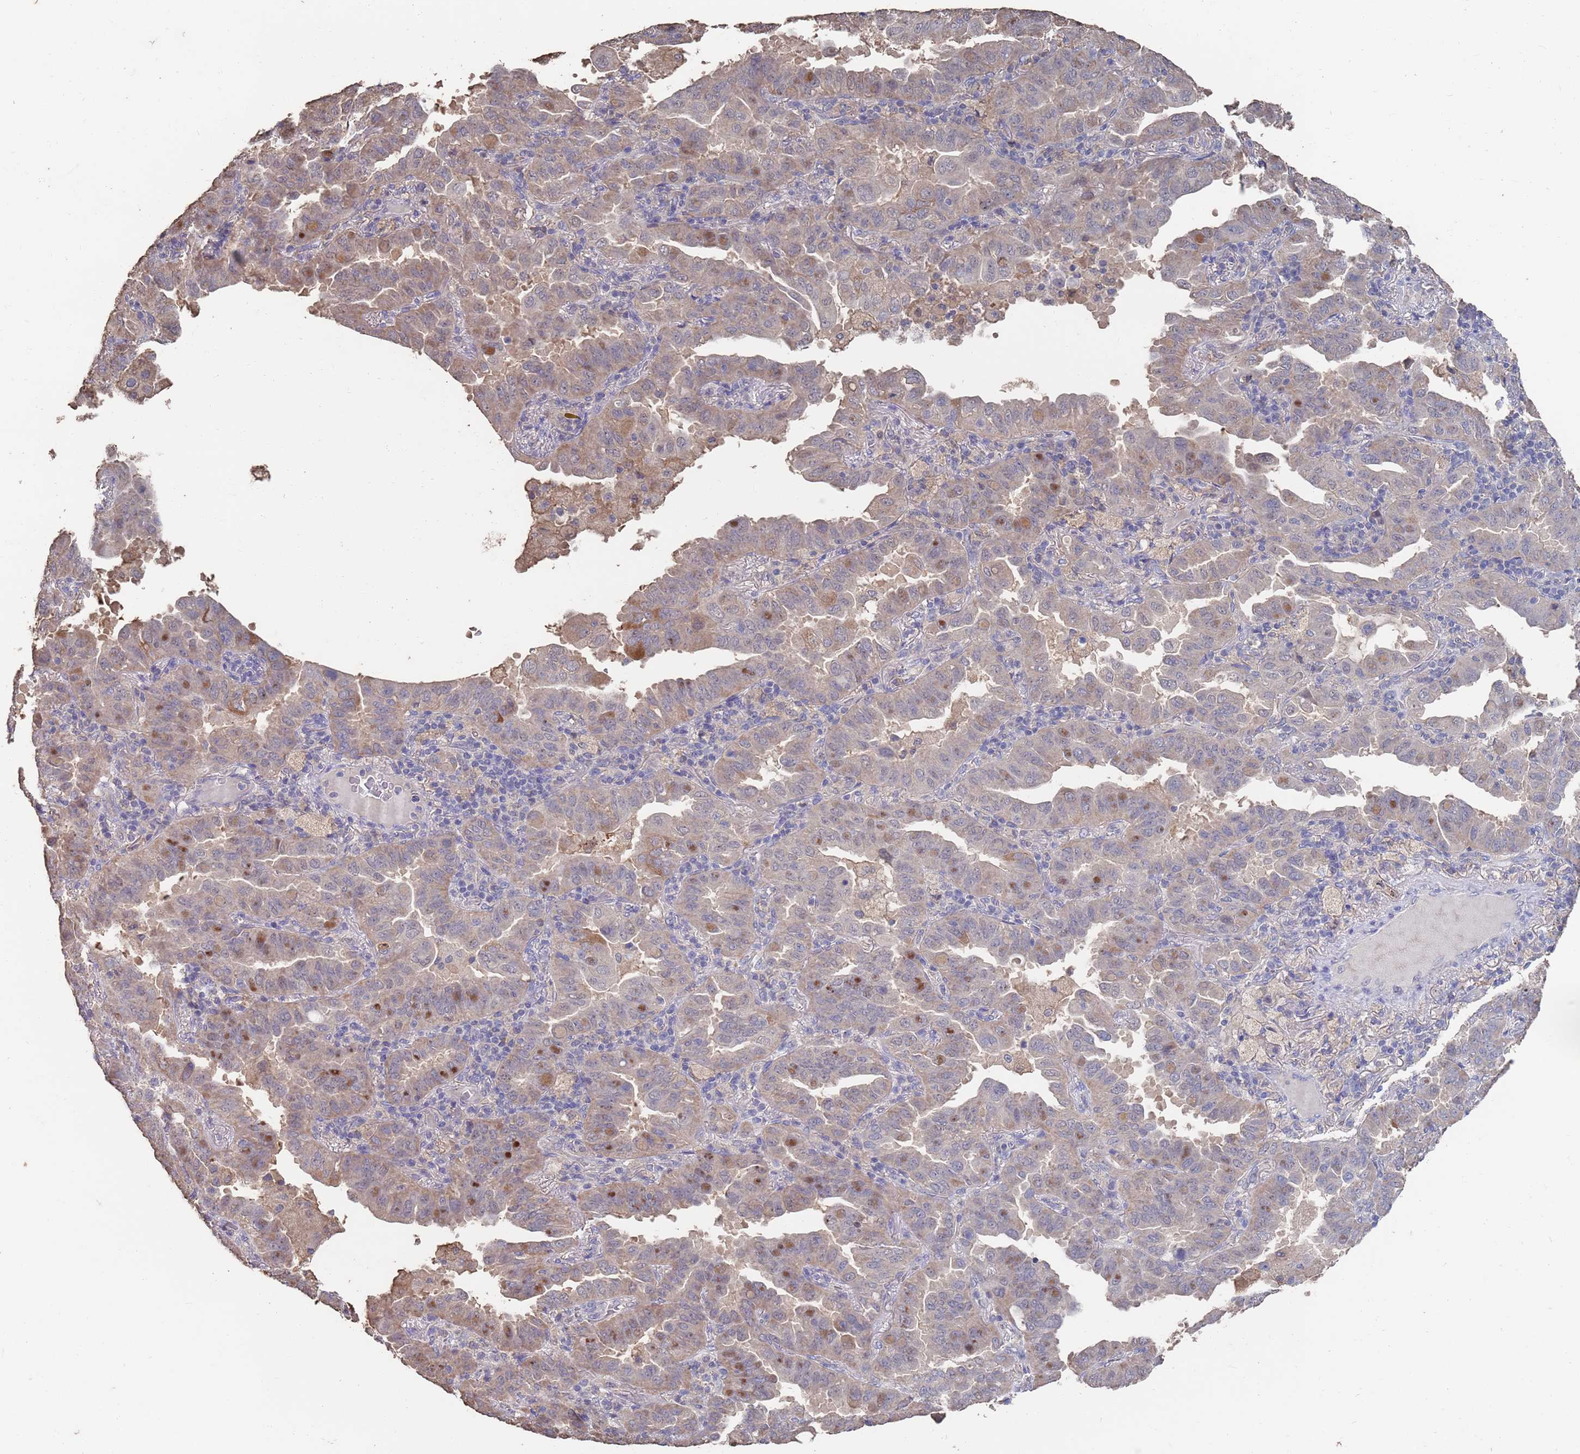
{"staining": {"intensity": "weak", "quantity": ">75%", "location": "cytoplasmic/membranous"}, "tissue": "lung cancer", "cell_type": "Tumor cells", "image_type": "cancer", "snomed": [{"axis": "morphology", "description": "Adenocarcinoma, NOS"}, {"axis": "topography", "description": "Lung"}], "caption": "About >75% of tumor cells in human adenocarcinoma (lung) reveal weak cytoplasmic/membranous protein staining as visualized by brown immunohistochemical staining.", "gene": "BTBD18", "patient": {"sex": "male", "age": 64}}